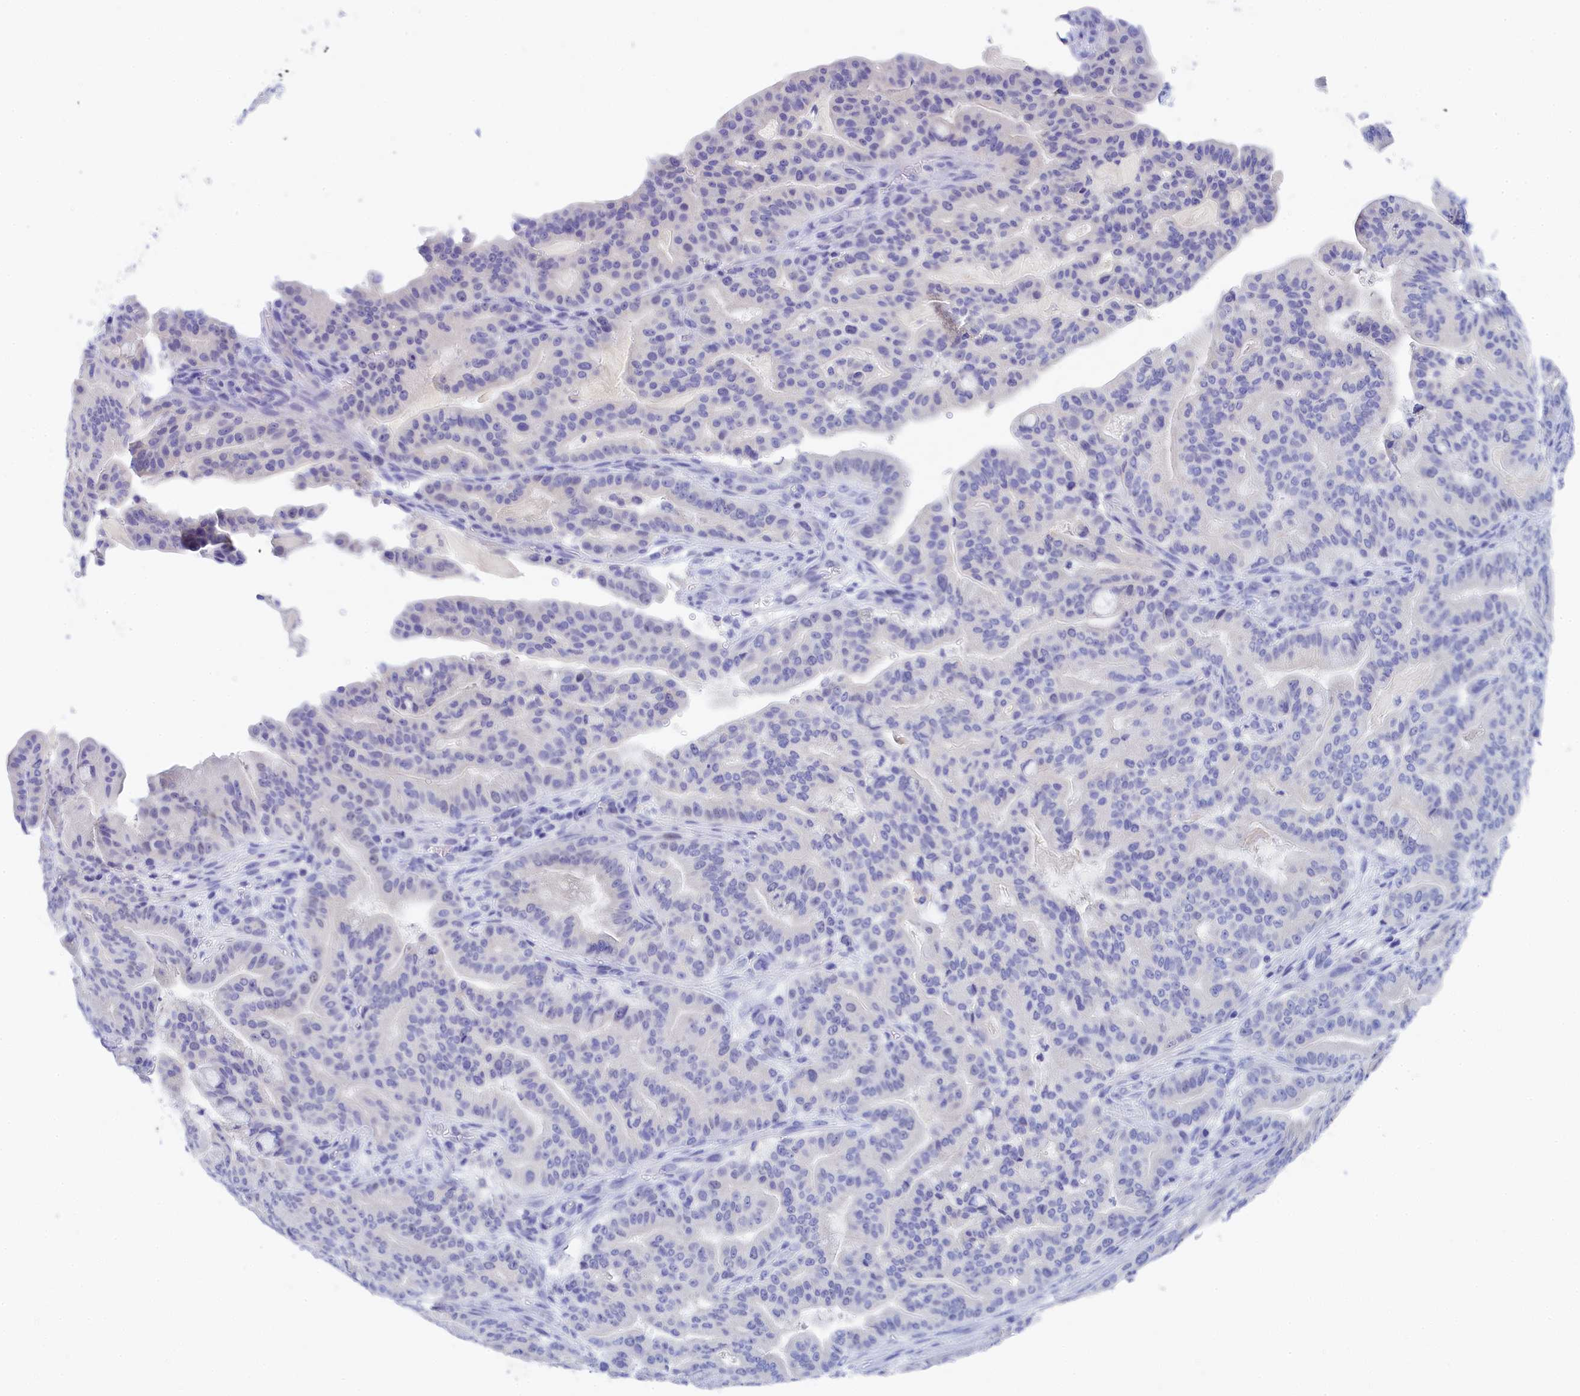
{"staining": {"intensity": "negative", "quantity": "none", "location": "none"}, "tissue": "pancreatic cancer", "cell_type": "Tumor cells", "image_type": "cancer", "snomed": [{"axis": "morphology", "description": "Adenocarcinoma, NOS"}, {"axis": "topography", "description": "Pancreas"}], "caption": "Immunohistochemistry of human pancreatic cancer reveals no expression in tumor cells.", "gene": "TRIM10", "patient": {"sex": "male", "age": 63}}